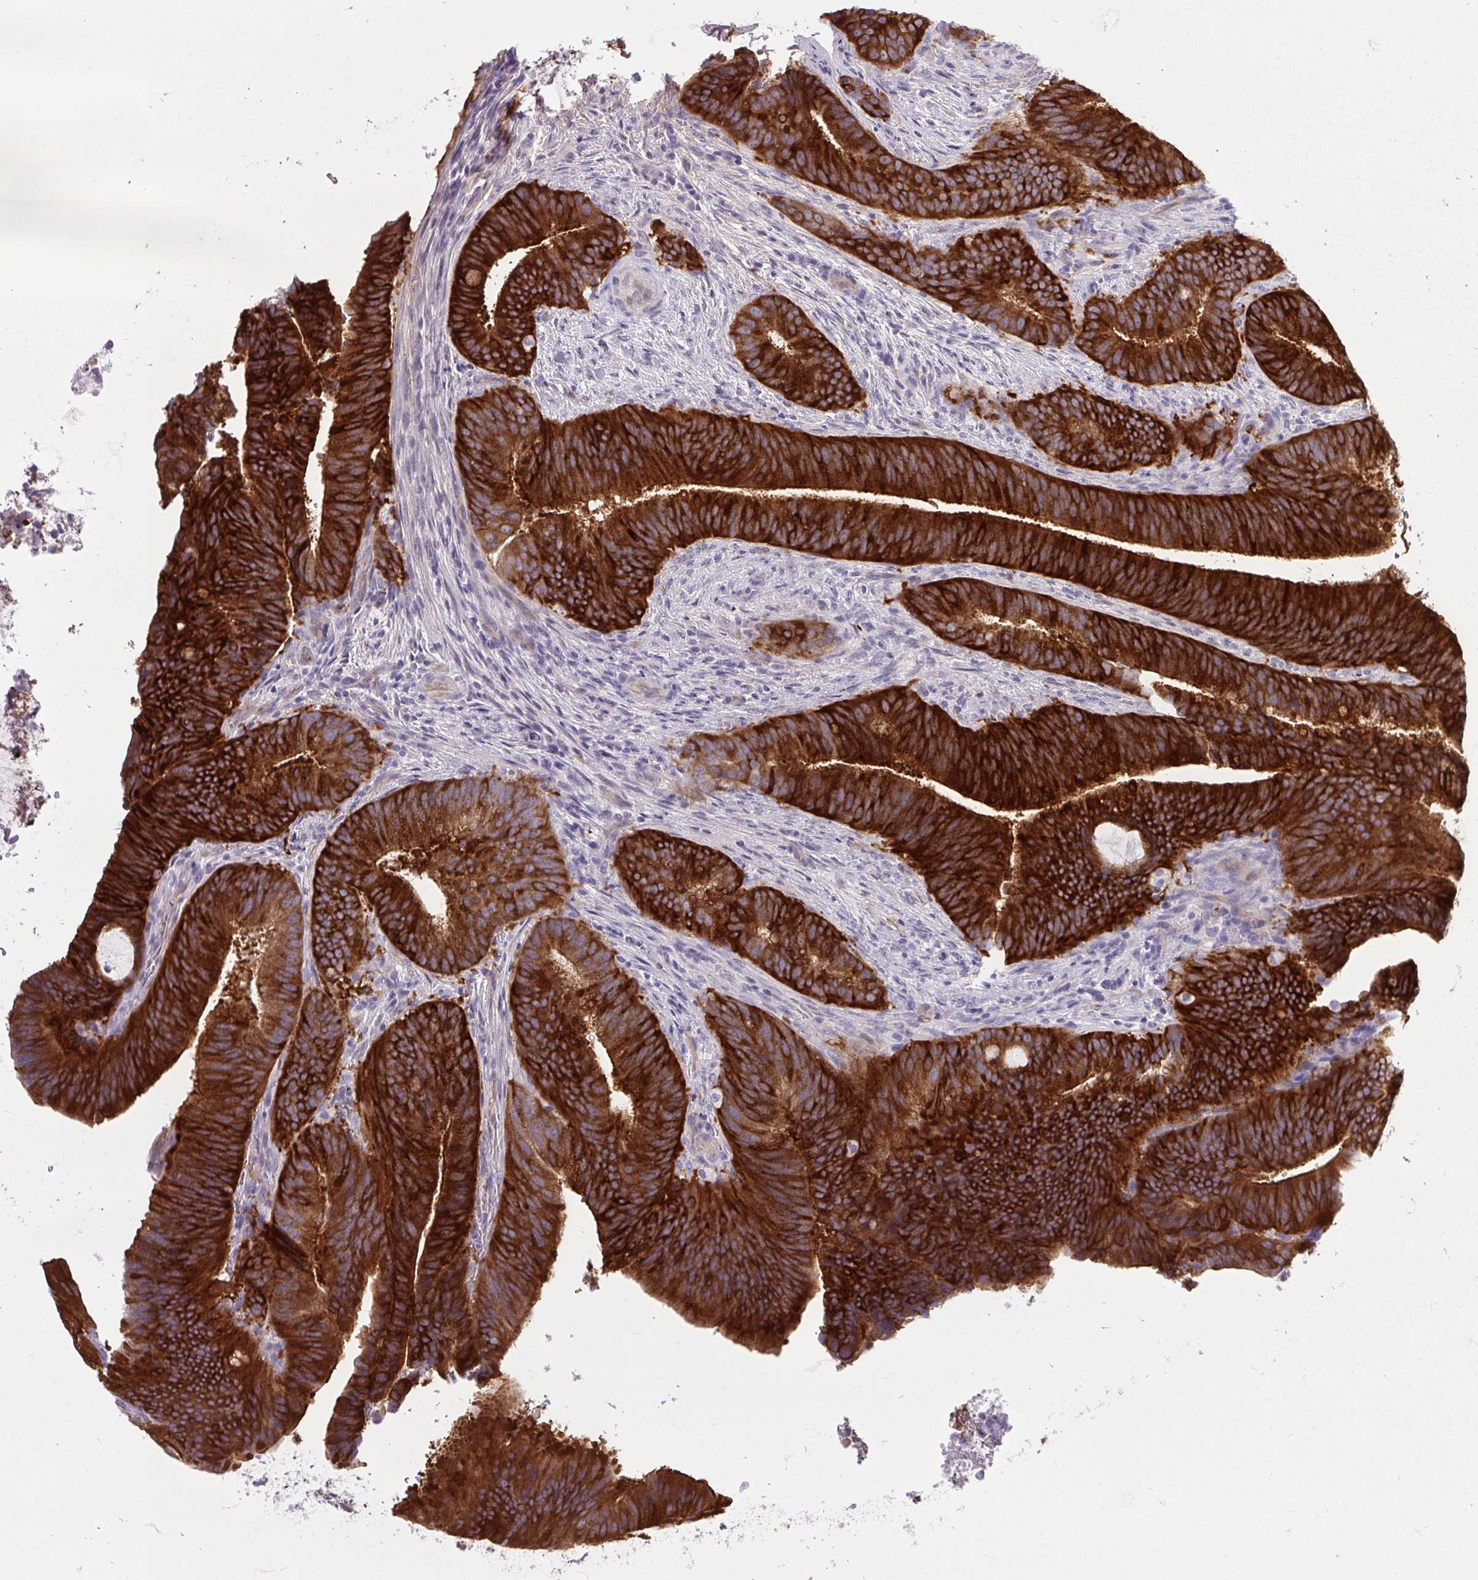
{"staining": {"intensity": "strong", "quantity": ">75%", "location": "cytoplasmic/membranous"}, "tissue": "colorectal cancer", "cell_type": "Tumor cells", "image_type": "cancer", "snomed": [{"axis": "morphology", "description": "Adenocarcinoma, NOS"}, {"axis": "topography", "description": "Colon"}], "caption": "Adenocarcinoma (colorectal) stained for a protein (brown) demonstrates strong cytoplasmic/membranous positive positivity in about >75% of tumor cells.", "gene": "BCAS1", "patient": {"sex": "female", "age": 43}}